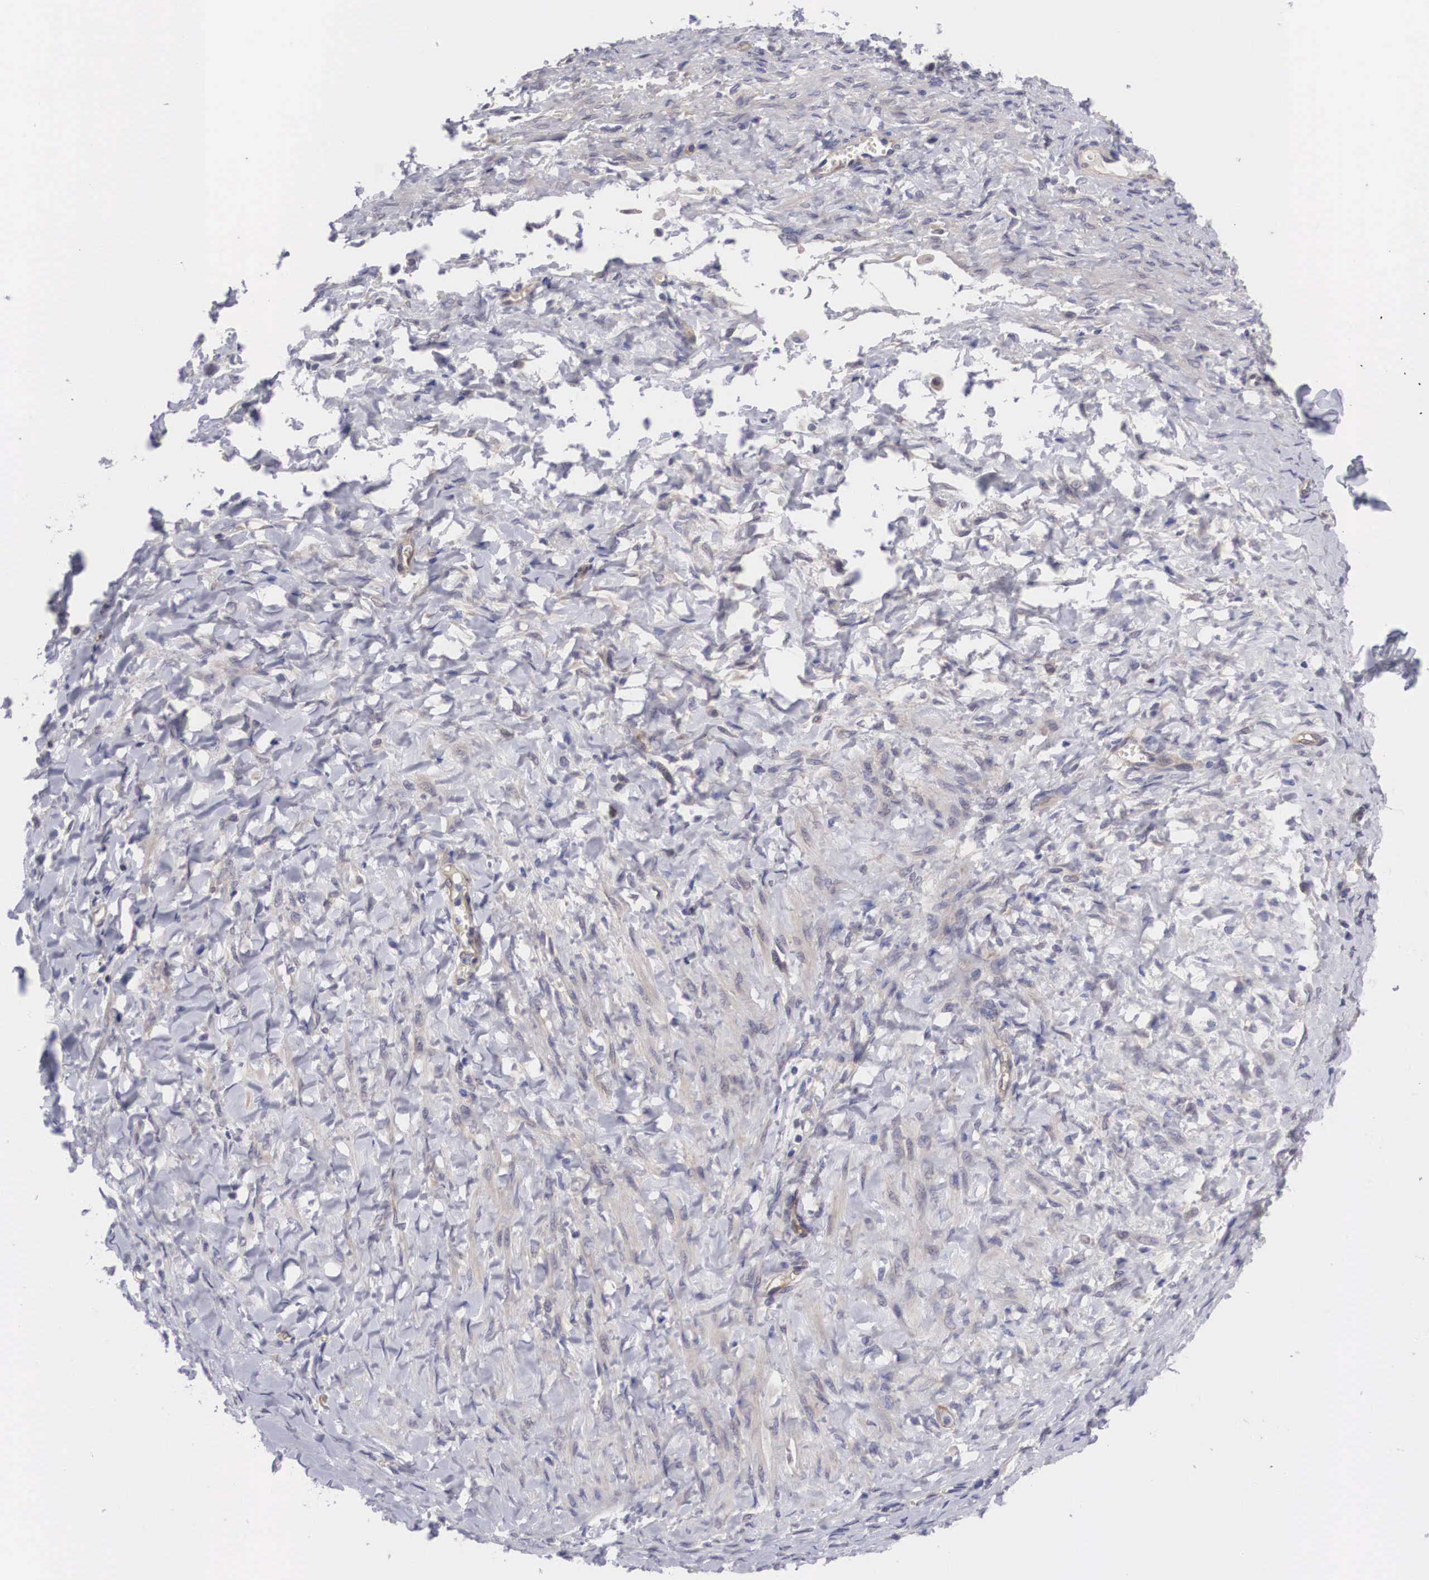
{"staining": {"intensity": "negative", "quantity": "none", "location": "none"}, "tissue": "smooth muscle", "cell_type": "Smooth muscle cells", "image_type": "normal", "snomed": [{"axis": "morphology", "description": "Normal tissue, NOS"}, {"axis": "topography", "description": "Uterus"}], "caption": "This is a micrograph of IHC staining of benign smooth muscle, which shows no positivity in smooth muscle cells. The staining was performed using DAB (3,3'-diaminobenzidine) to visualize the protein expression in brown, while the nuclei were stained in blue with hematoxylin (Magnification: 20x).", "gene": "MAST4", "patient": {"sex": "female", "age": 56}}